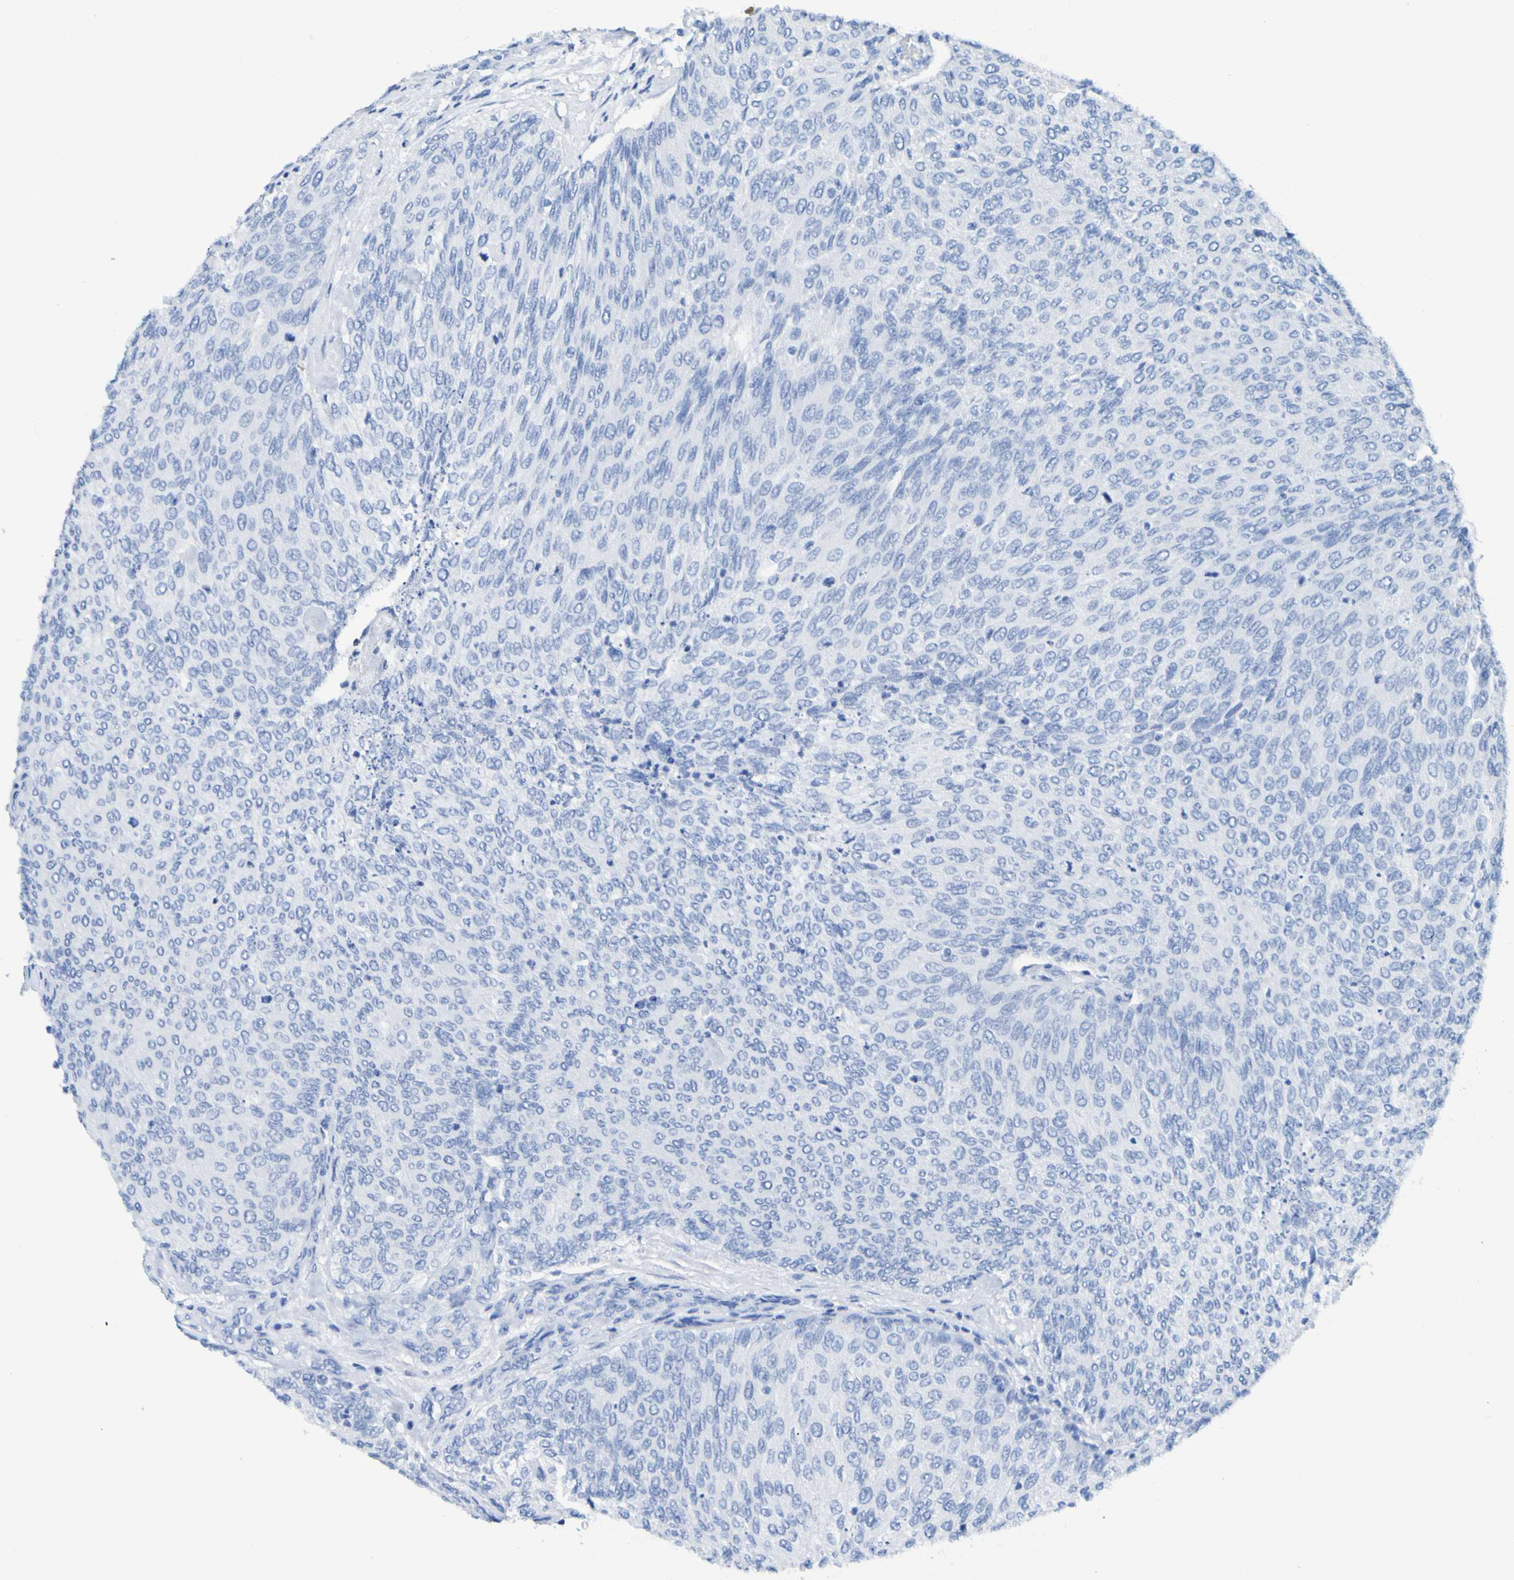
{"staining": {"intensity": "negative", "quantity": "none", "location": "none"}, "tissue": "urothelial cancer", "cell_type": "Tumor cells", "image_type": "cancer", "snomed": [{"axis": "morphology", "description": "Urothelial carcinoma, Low grade"}, {"axis": "topography", "description": "Urinary bladder"}], "caption": "This photomicrograph is of low-grade urothelial carcinoma stained with immunohistochemistry to label a protein in brown with the nuclei are counter-stained blue. There is no expression in tumor cells.", "gene": "DPEP1", "patient": {"sex": "female", "age": 79}}